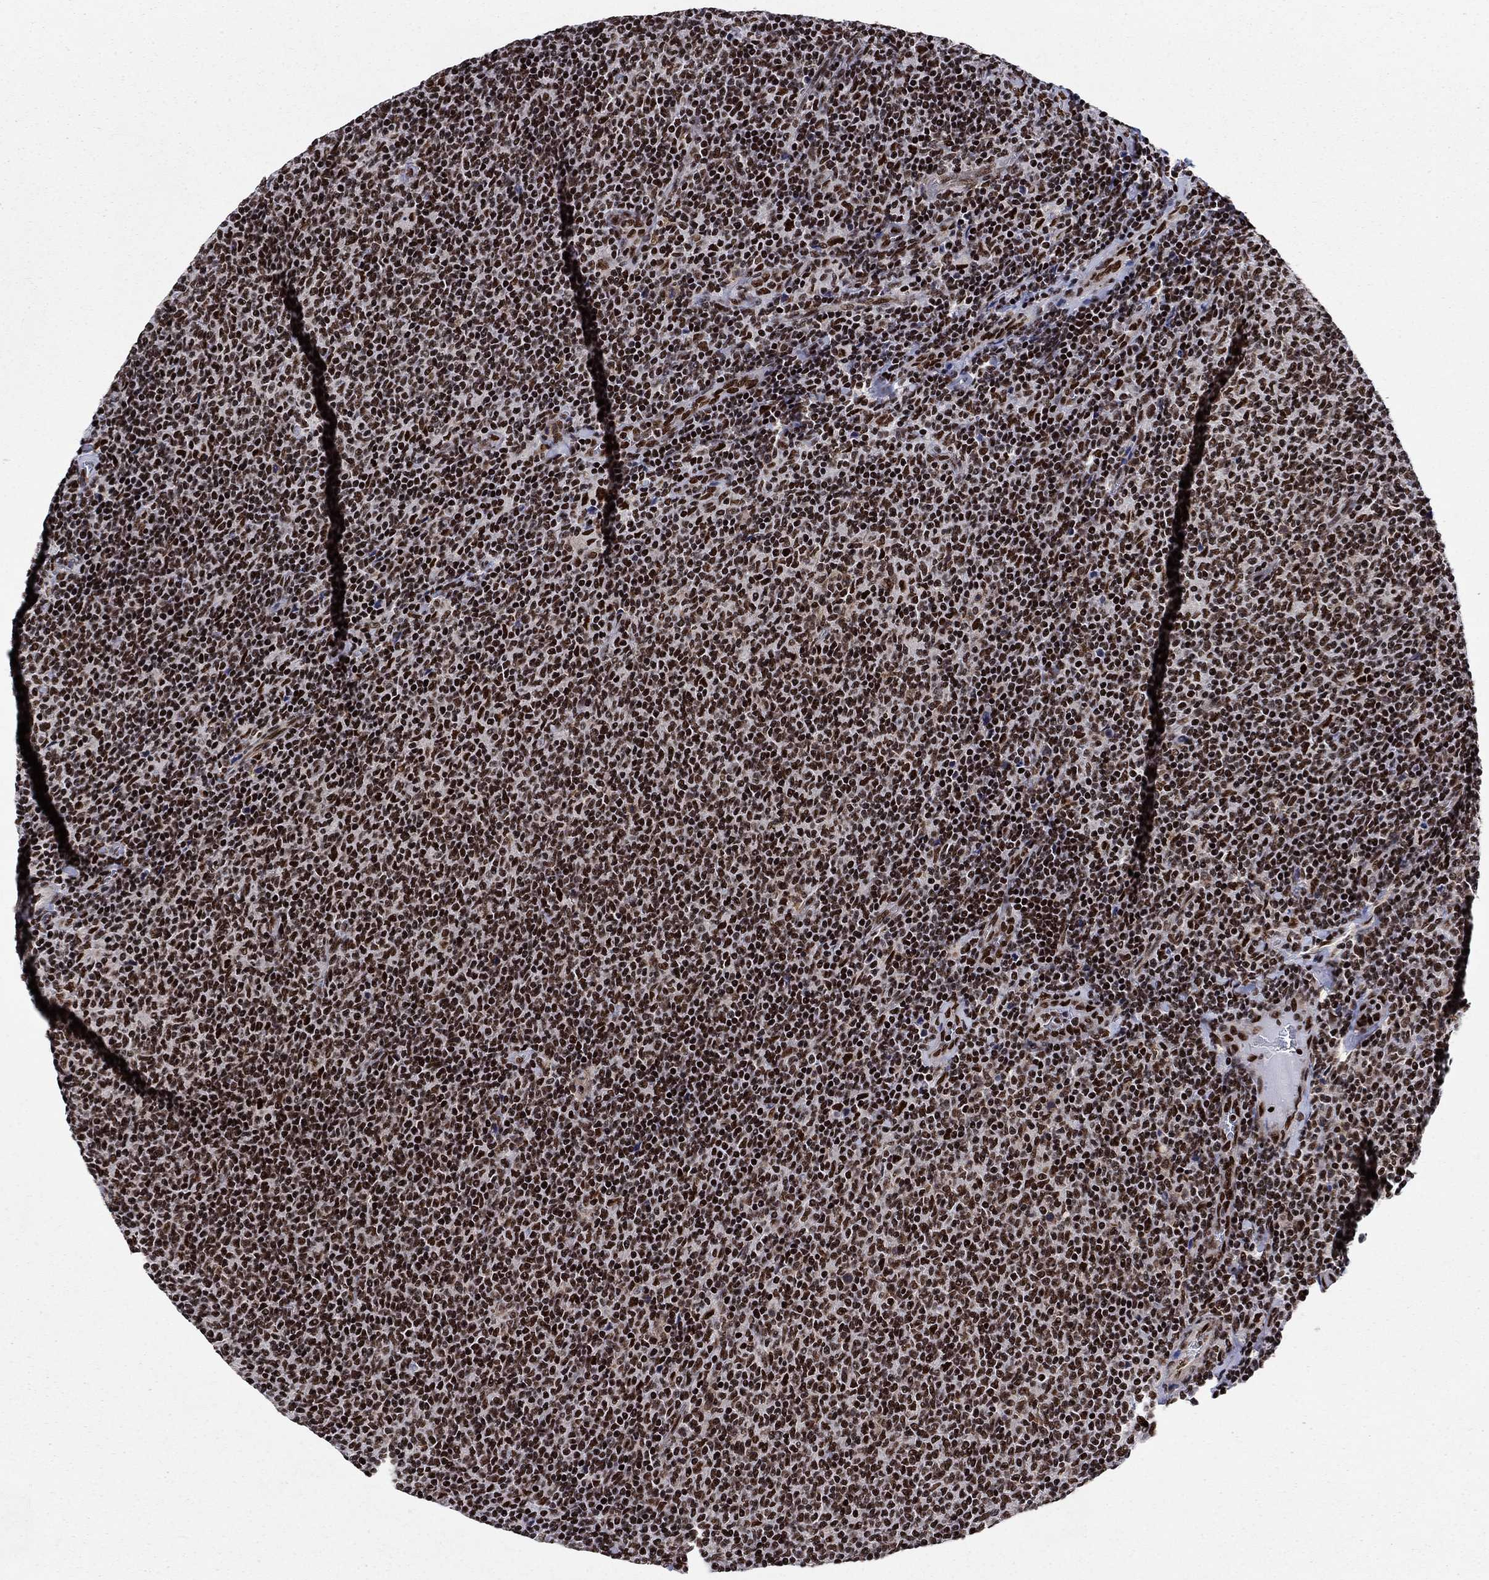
{"staining": {"intensity": "strong", "quantity": ">75%", "location": "nuclear"}, "tissue": "lymphoma", "cell_type": "Tumor cells", "image_type": "cancer", "snomed": [{"axis": "morphology", "description": "Malignant lymphoma, non-Hodgkin's type, Low grade"}, {"axis": "topography", "description": "Lymph node"}], "caption": "Human lymphoma stained with a brown dye shows strong nuclear positive expression in about >75% of tumor cells.", "gene": "RPRD1B", "patient": {"sex": "male", "age": 52}}